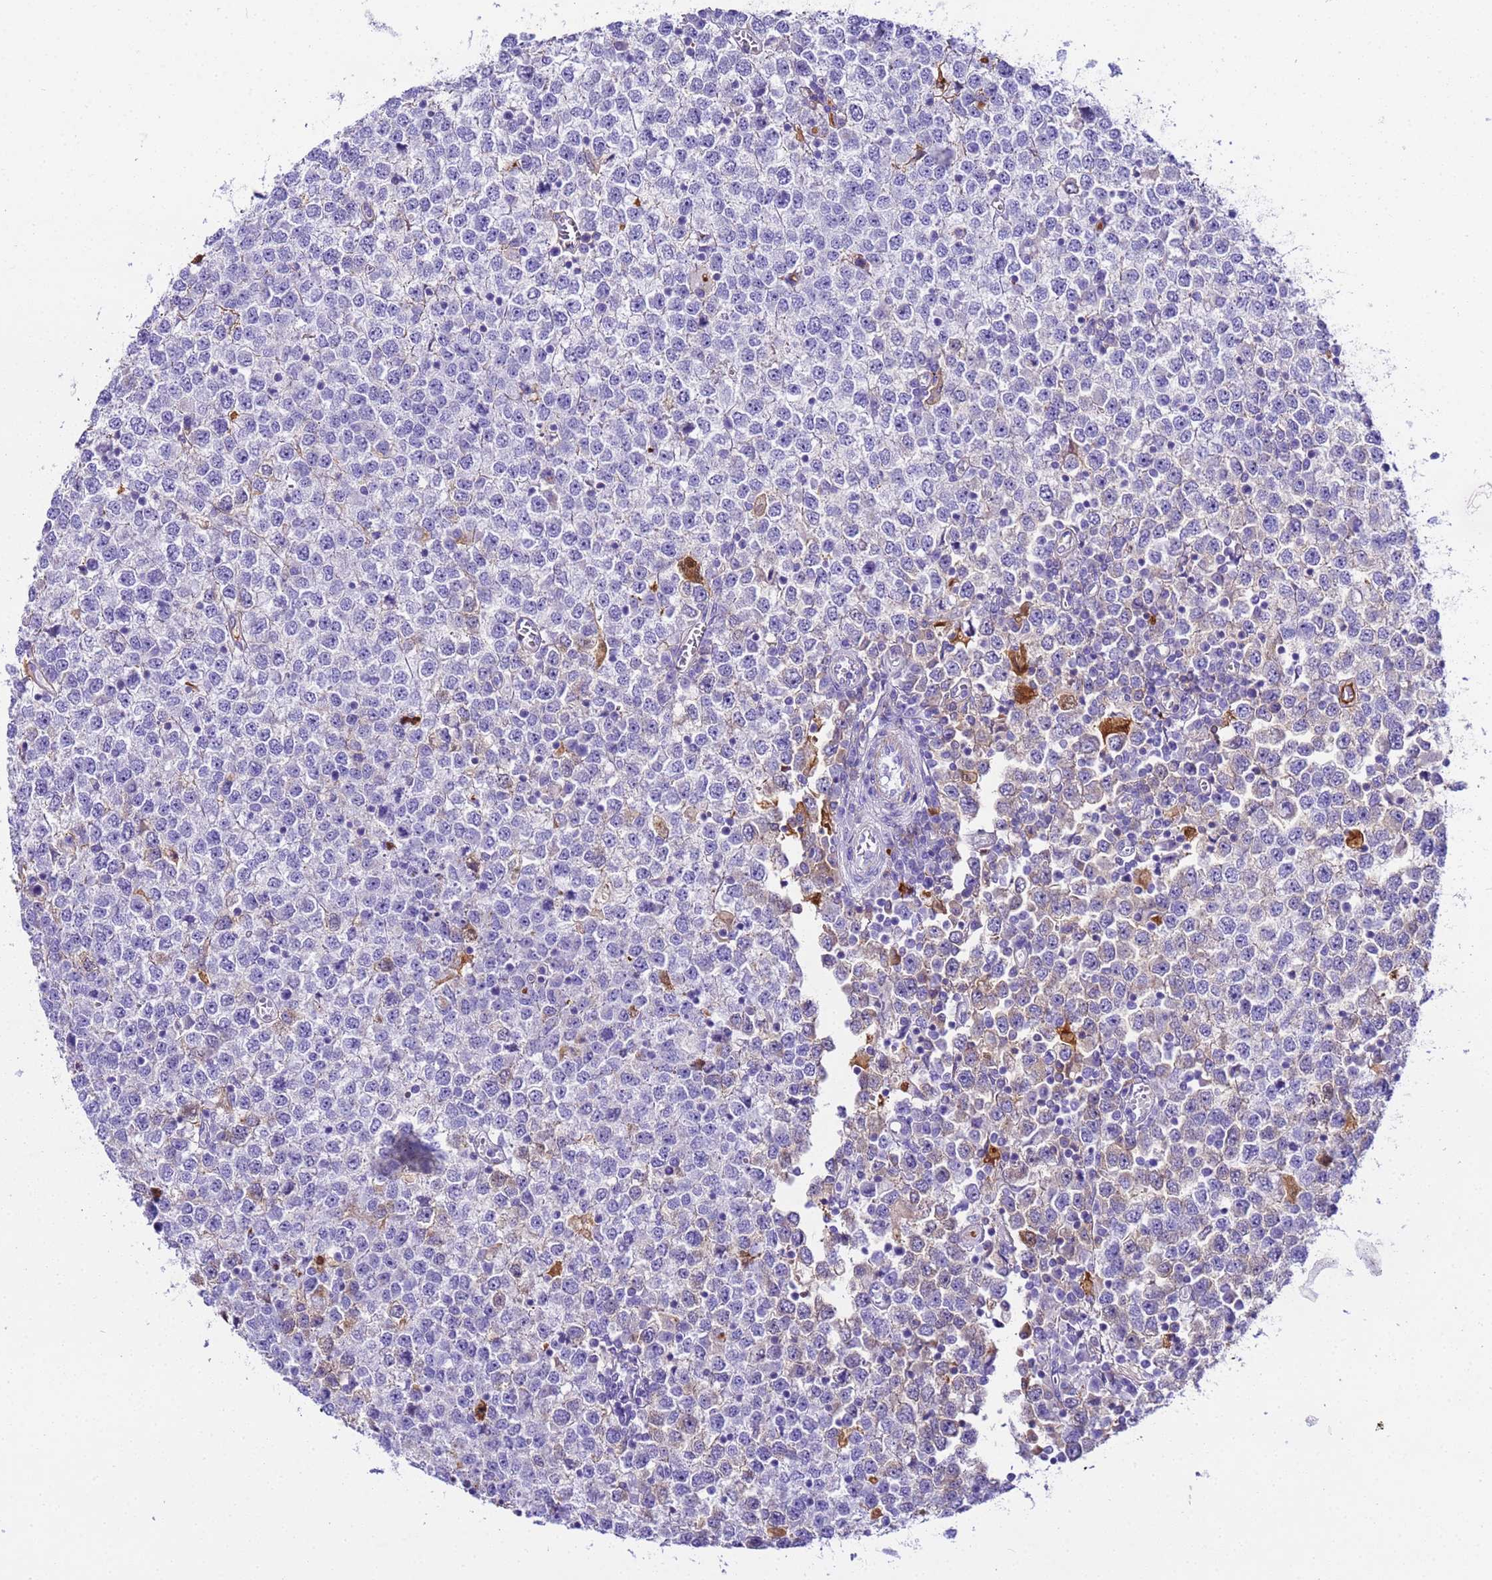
{"staining": {"intensity": "weak", "quantity": "<25%", "location": "cytoplasmic/membranous"}, "tissue": "testis cancer", "cell_type": "Tumor cells", "image_type": "cancer", "snomed": [{"axis": "morphology", "description": "Seminoma, NOS"}, {"axis": "topography", "description": "Testis"}], "caption": "Tumor cells show no significant protein positivity in seminoma (testis).", "gene": "CFHR2", "patient": {"sex": "male", "age": 65}}